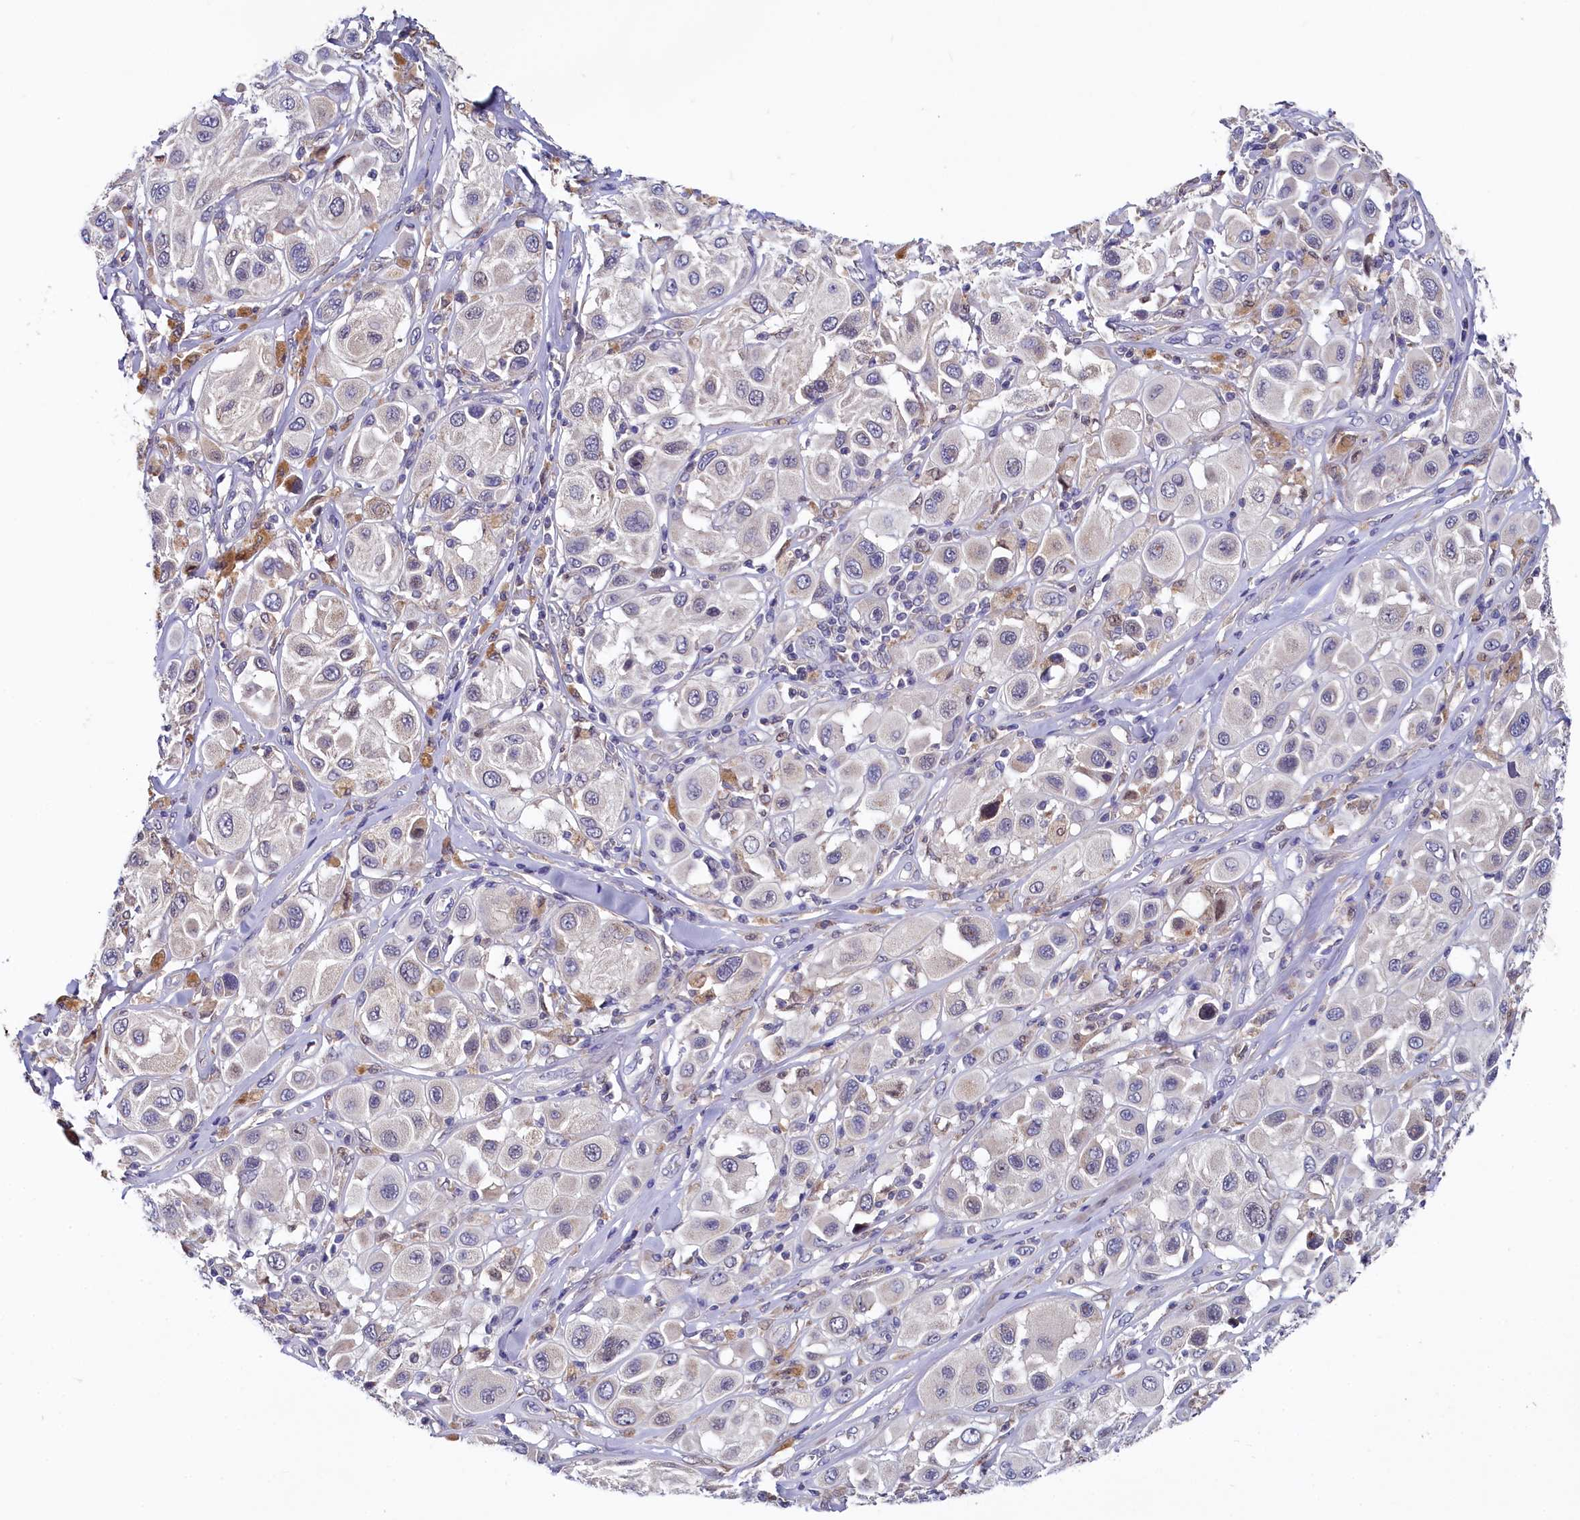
{"staining": {"intensity": "negative", "quantity": "none", "location": "none"}, "tissue": "melanoma", "cell_type": "Tumor cells", "image_type": "cancer", "snomed": [{"axis": "morphology", "description": "Malignant melanoma, Metastatic site"}, {"axis": "topography", "description": "Skin"}], "caption": "Photomicrograph shows no protein staining in tumor cells of melanoma tissue.", "gene": "SPINK9", "patient": {"sex": "male", "age": 41}}